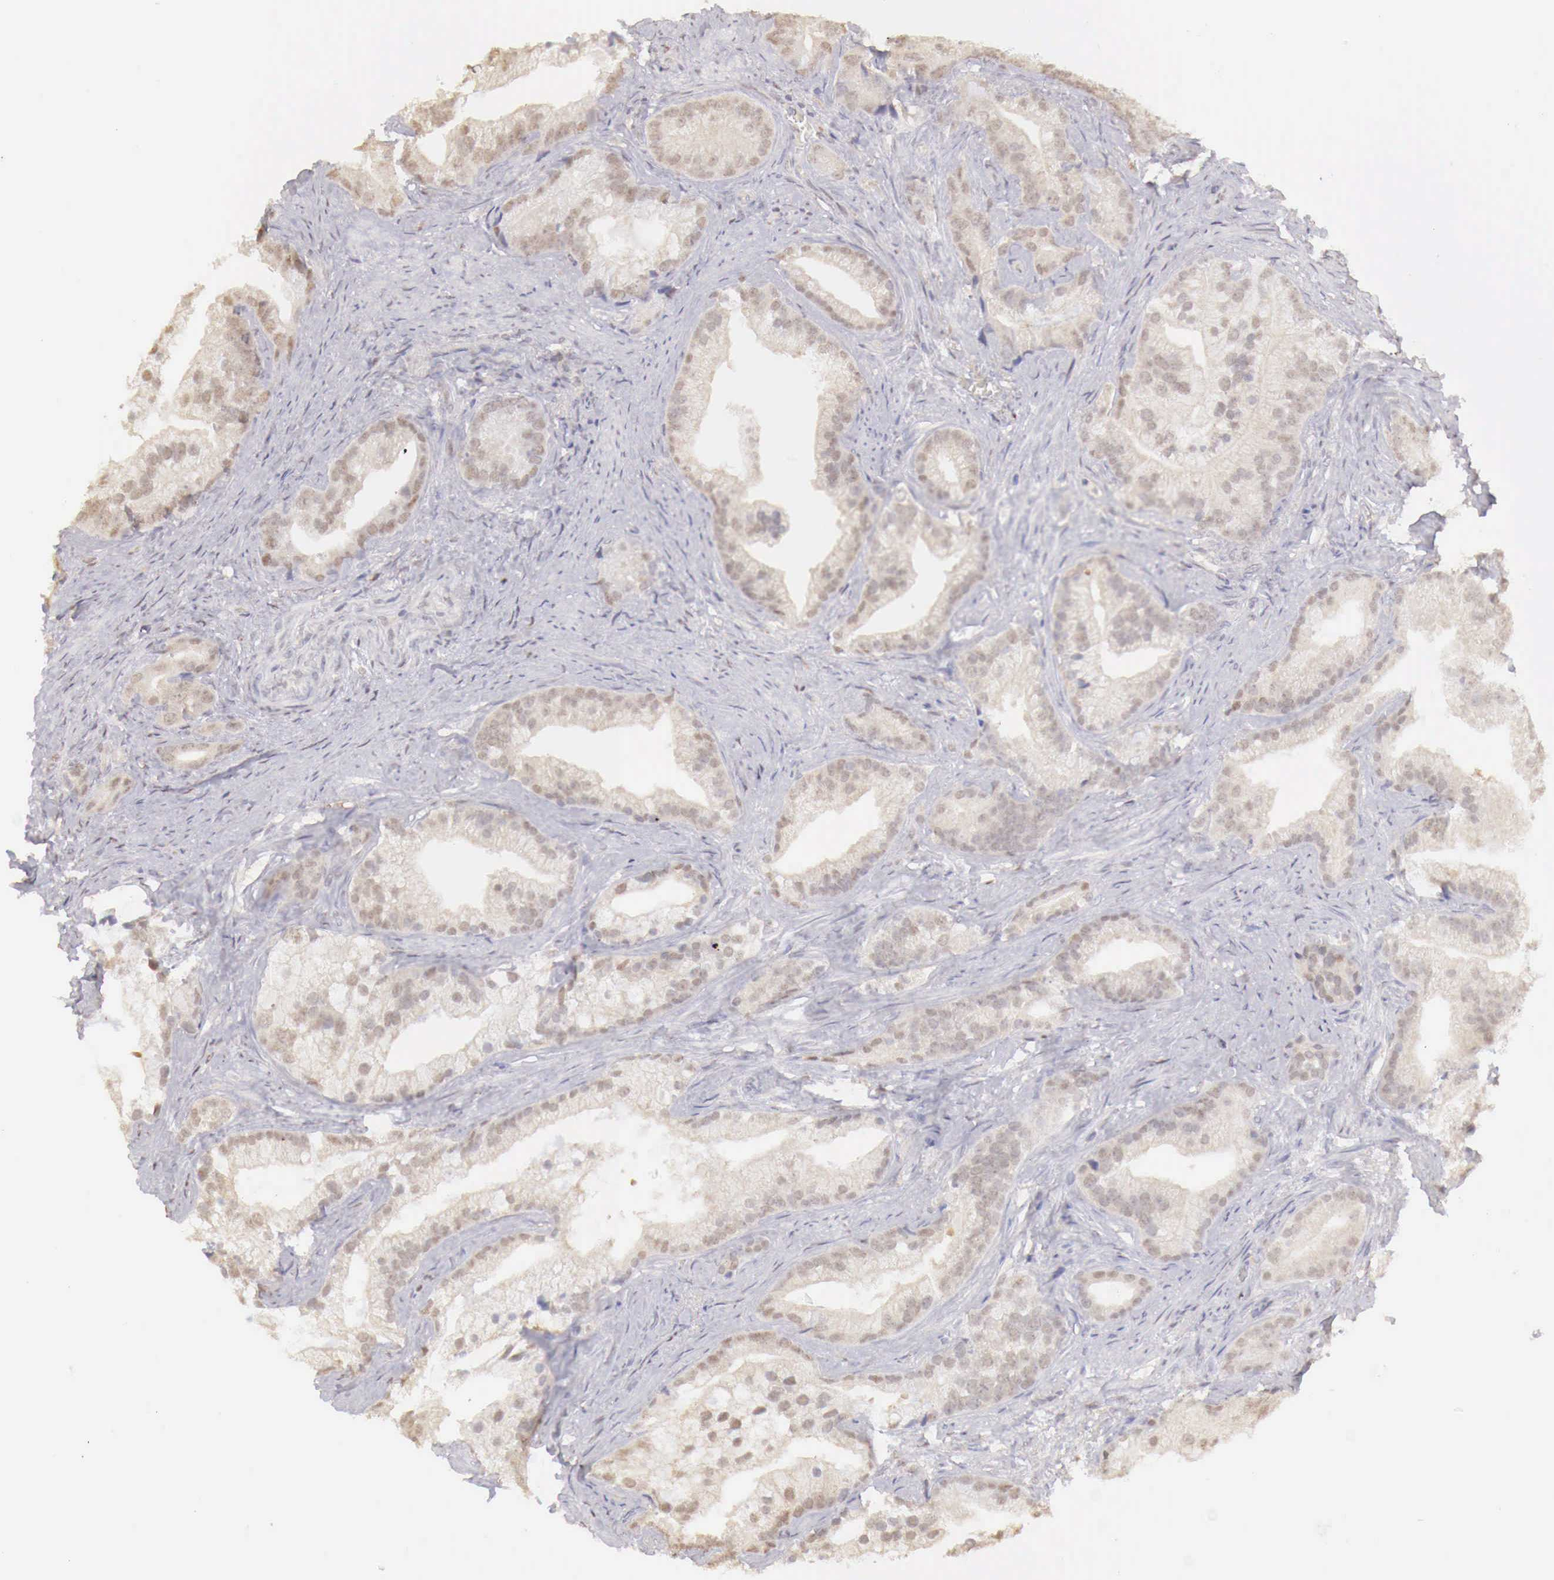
{"staining": {"intensity": "weak", "quantity": "25%-75%", "location": "cytoplasmic/membranous,nuclear"}, "tissue": "prostate cancer", "cell_type": "Tumor cells", "image_type": "cancer", "snomed": [{"axis": "morphology", "description": "Adenocarcinoma, Low grade"}, {"axis": "topography", "description": "Prostate"}], "caption": "Low-grade adenocarcinoma (prostate) stained for a protein displays weak cytoplasmic/membranous and nuclear positivity in tumor cells.", "gene": "UBA1", "patient": {"sex": "male", "age": 71}}